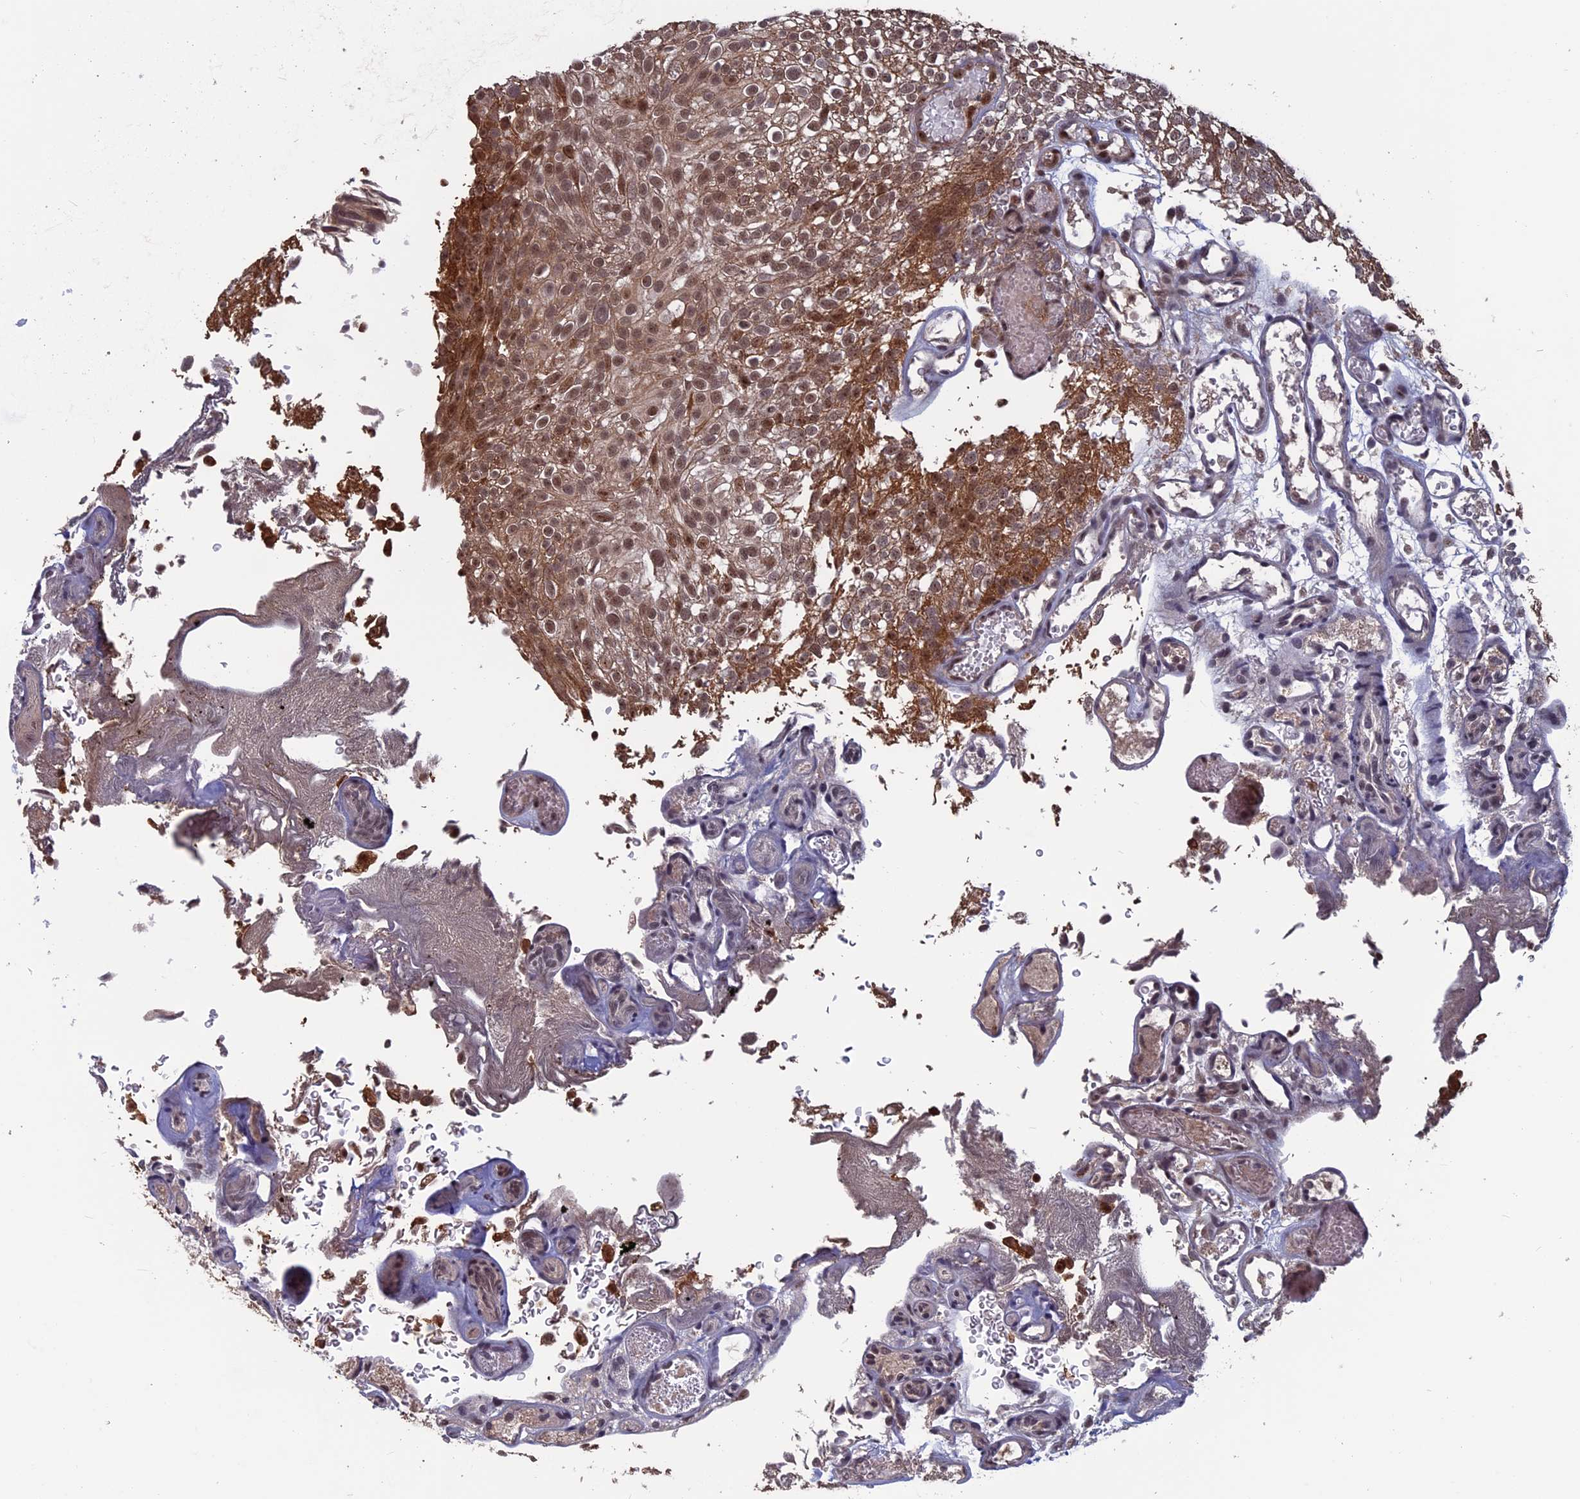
{"staining": {"intensity": "moderate", "quantity": ">75%", "location": "cytoplasmic/membranous,nuclear"}, "tissue": "urothelial cancer", "cell_type": "Tumor cells", "image_type": "cancer", "snomed": [{"axis": "morphology", "description": "Urothelial carcinoma, Low grade"}, {"axis": "topography", "description": "Urinary bladder"}], "caption": "Moderate cytoplasmic/membranous and nuclear staining for a protein is appreciated in approximately >75% of tumor cells of urothelial carcinoma (low-grade) using IHC.", "gene": "CACTIN", "patient": {"sex": "male", "age": 78}}